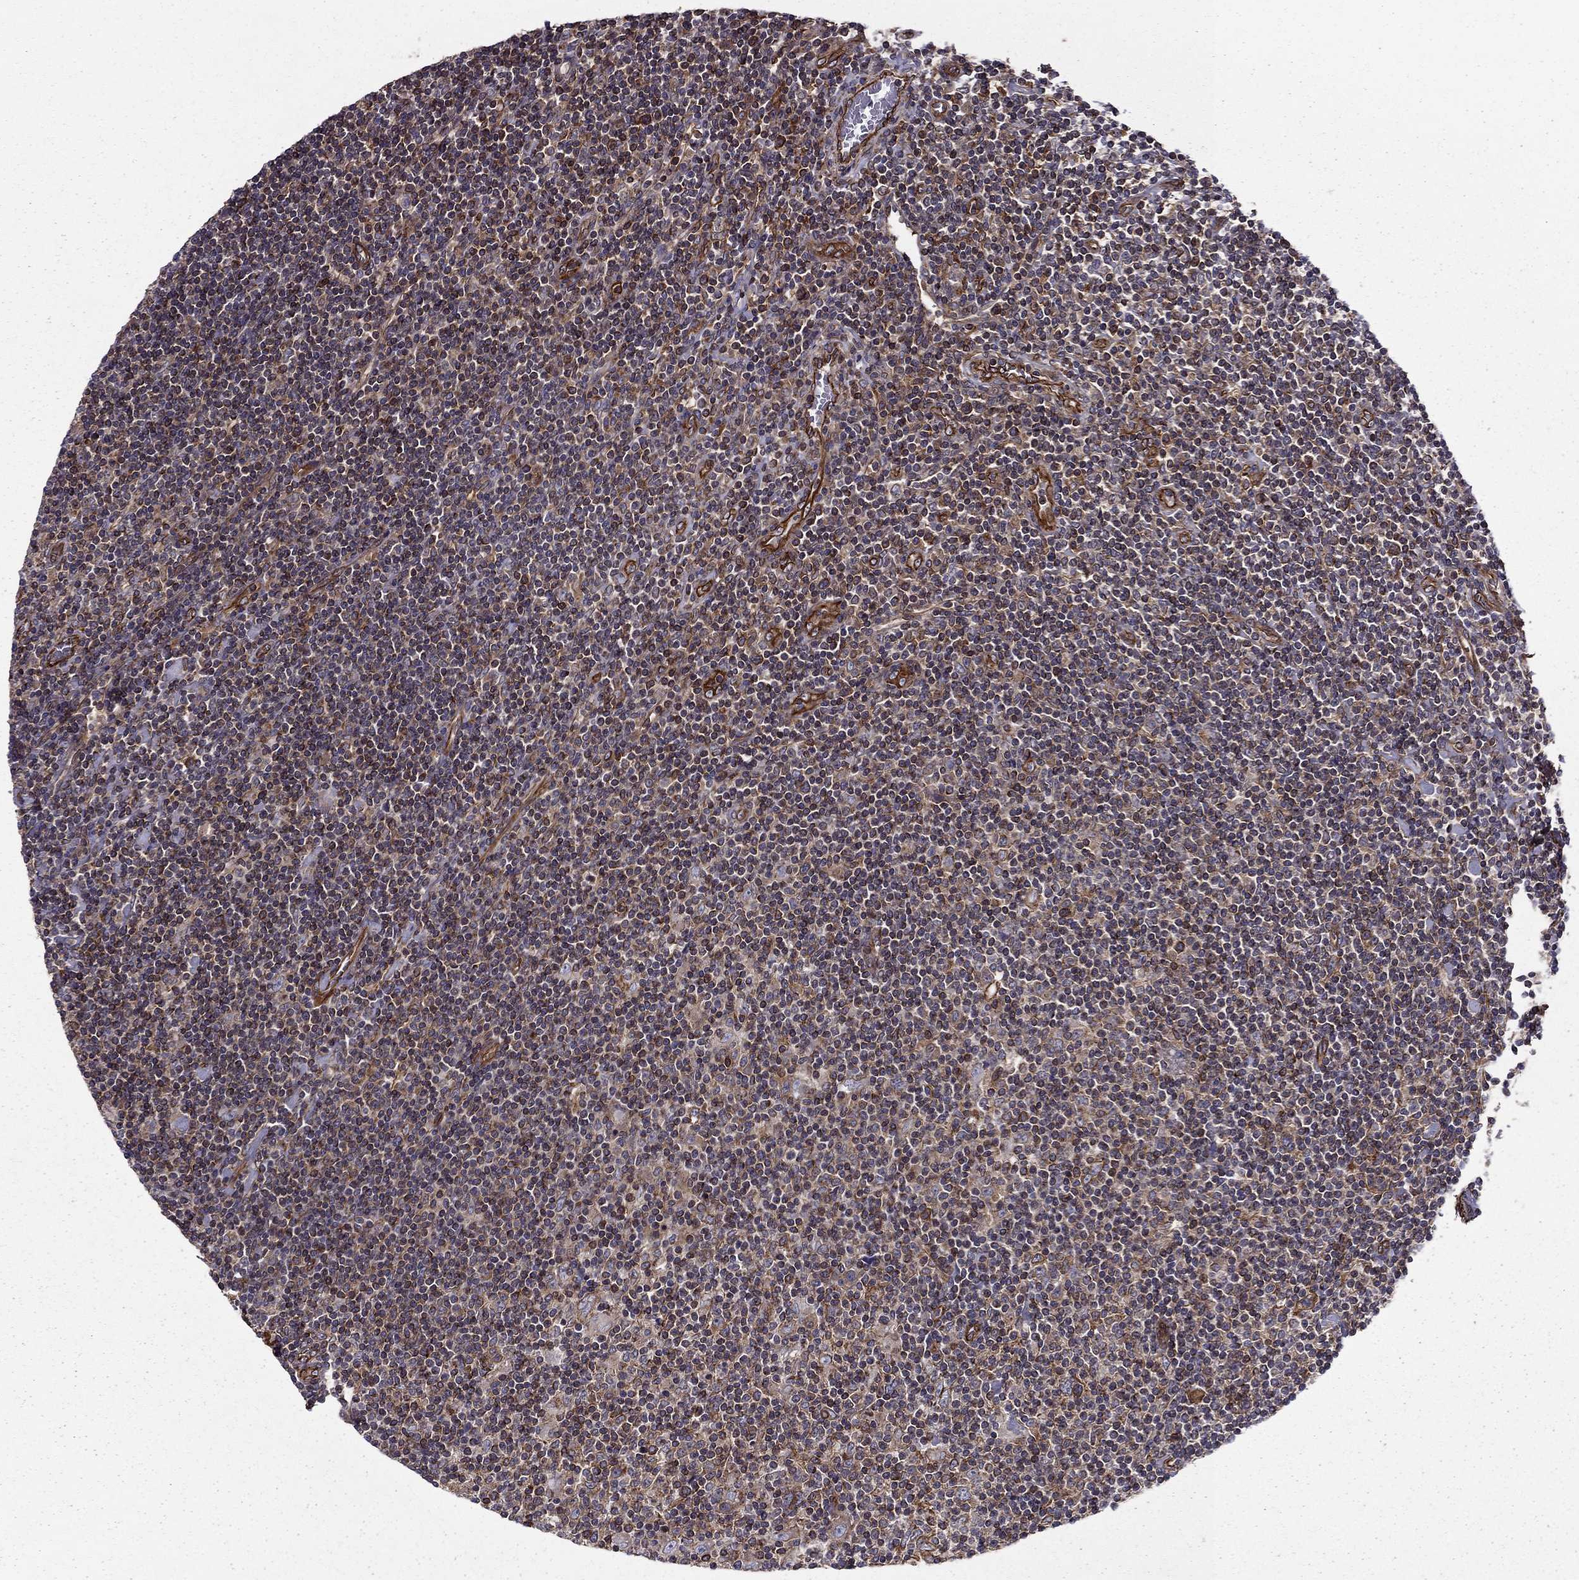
{"staining": {"intensity": "negative", "quantity": "none", "location": "none"}, "tissue": "lymphoma", "cell_type": "Tumor cells", "image_type": "cancer", "snomed": [{"axis": "morphology", "description": "Hodgkin's disease, NOS"}, {"axis": "topography", "description": "Lymph node"}], "caption": "Immunohistochemical staining of lymphoma exhibits no significant positivity in tumor cells.", "gene": "SHMT1", "patient": {"sex": "male", "age": 40}}